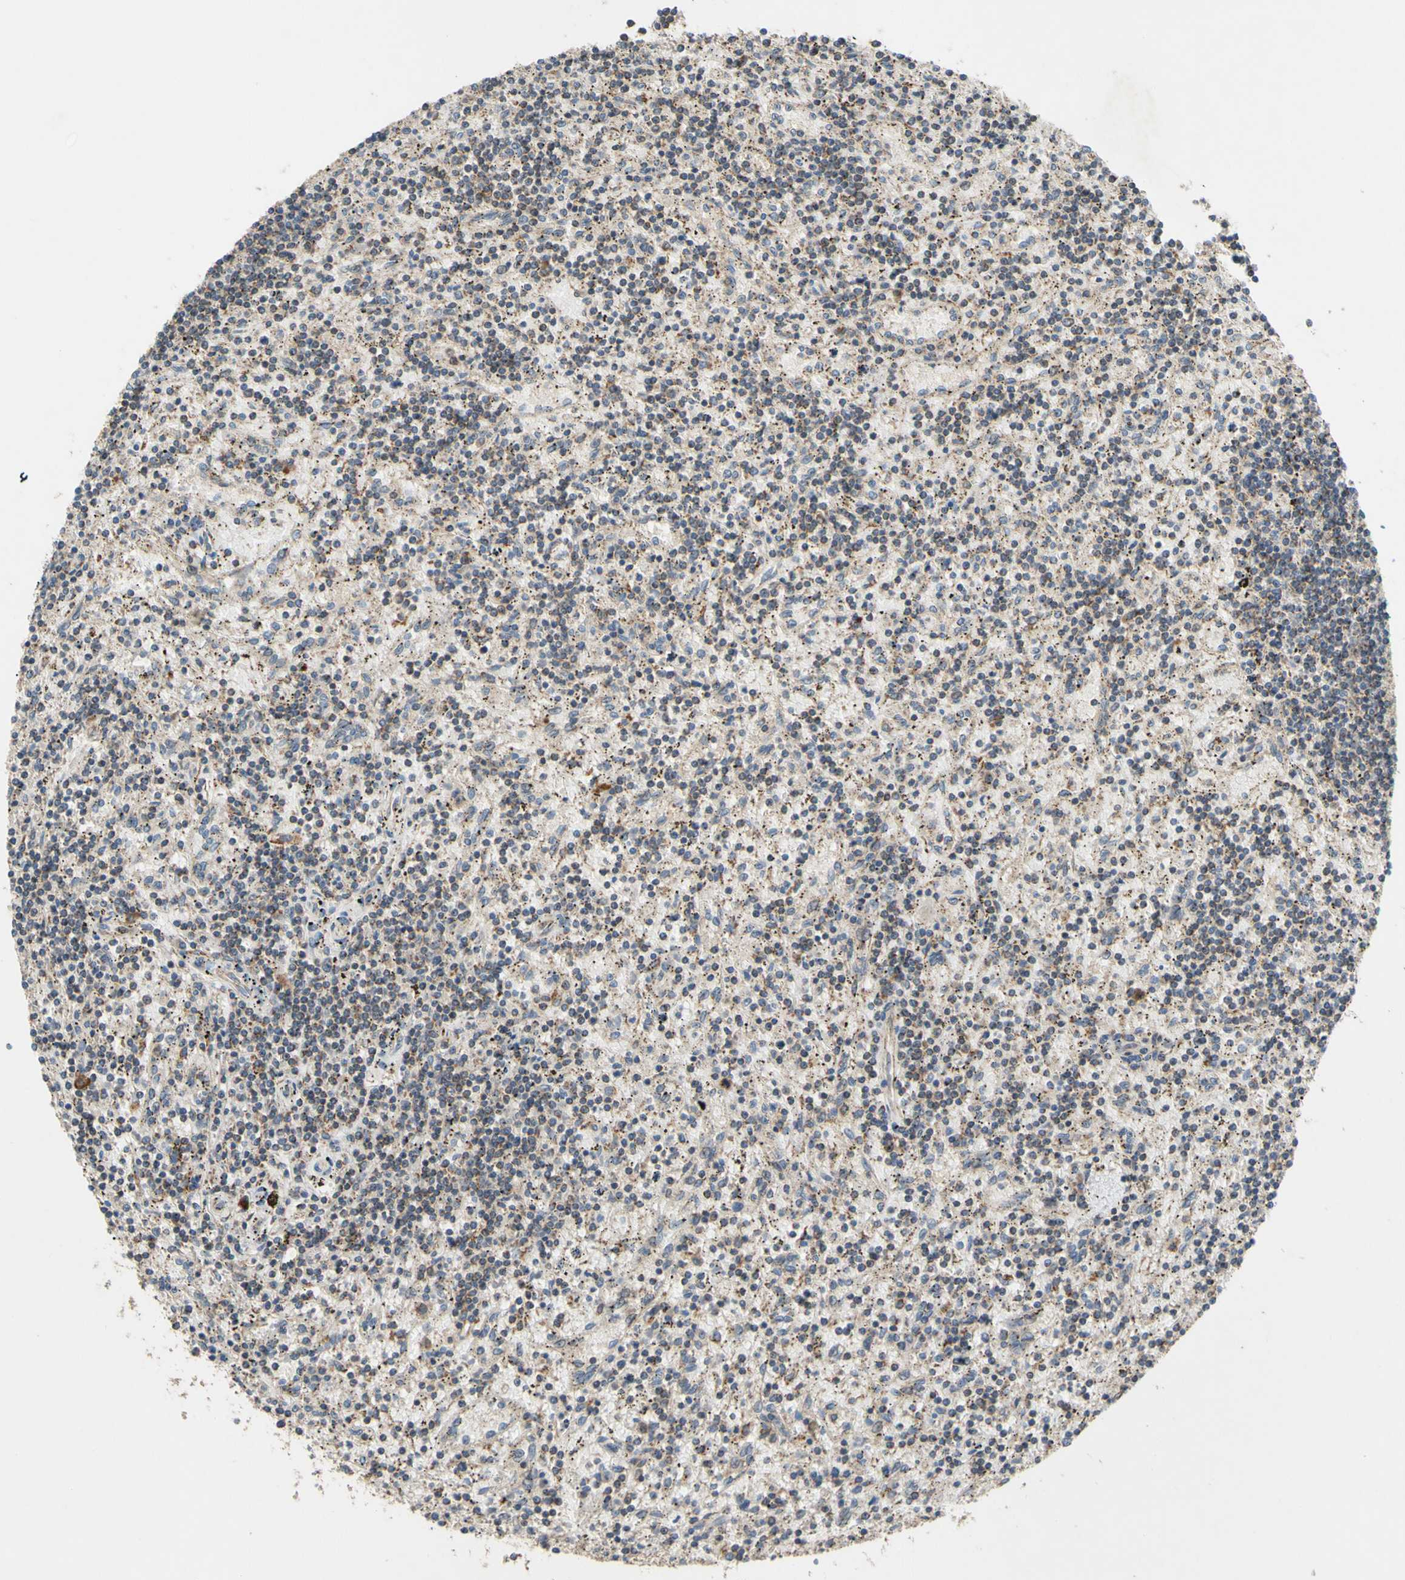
{"staining": {"intensity": "moderate", "quantity": "<25%", "location": "cytoplasmic/membranous"}, "tissue": "lymphoma", "cell_type": "Tumor cells", "image_type": "cancer", "snomed": [{"axis": "morphology", "description": "Malignant lymphoma, non-Hodgkin's type, Low grade"}, {"axis": "topography", "description": "Spleen"}], "caption": "Immunohistochemistry image of neoplastic tissue: lymphoma stained using immunohistochemistry demonstrates low levels of moderate protein expression localized specifically in the cytoplasmic/membranous of tumor cells, appearing as a cytoplasmic/membranous brown color.", "gene": "CD164", "patient": {"sex": "male", "age": 76}}